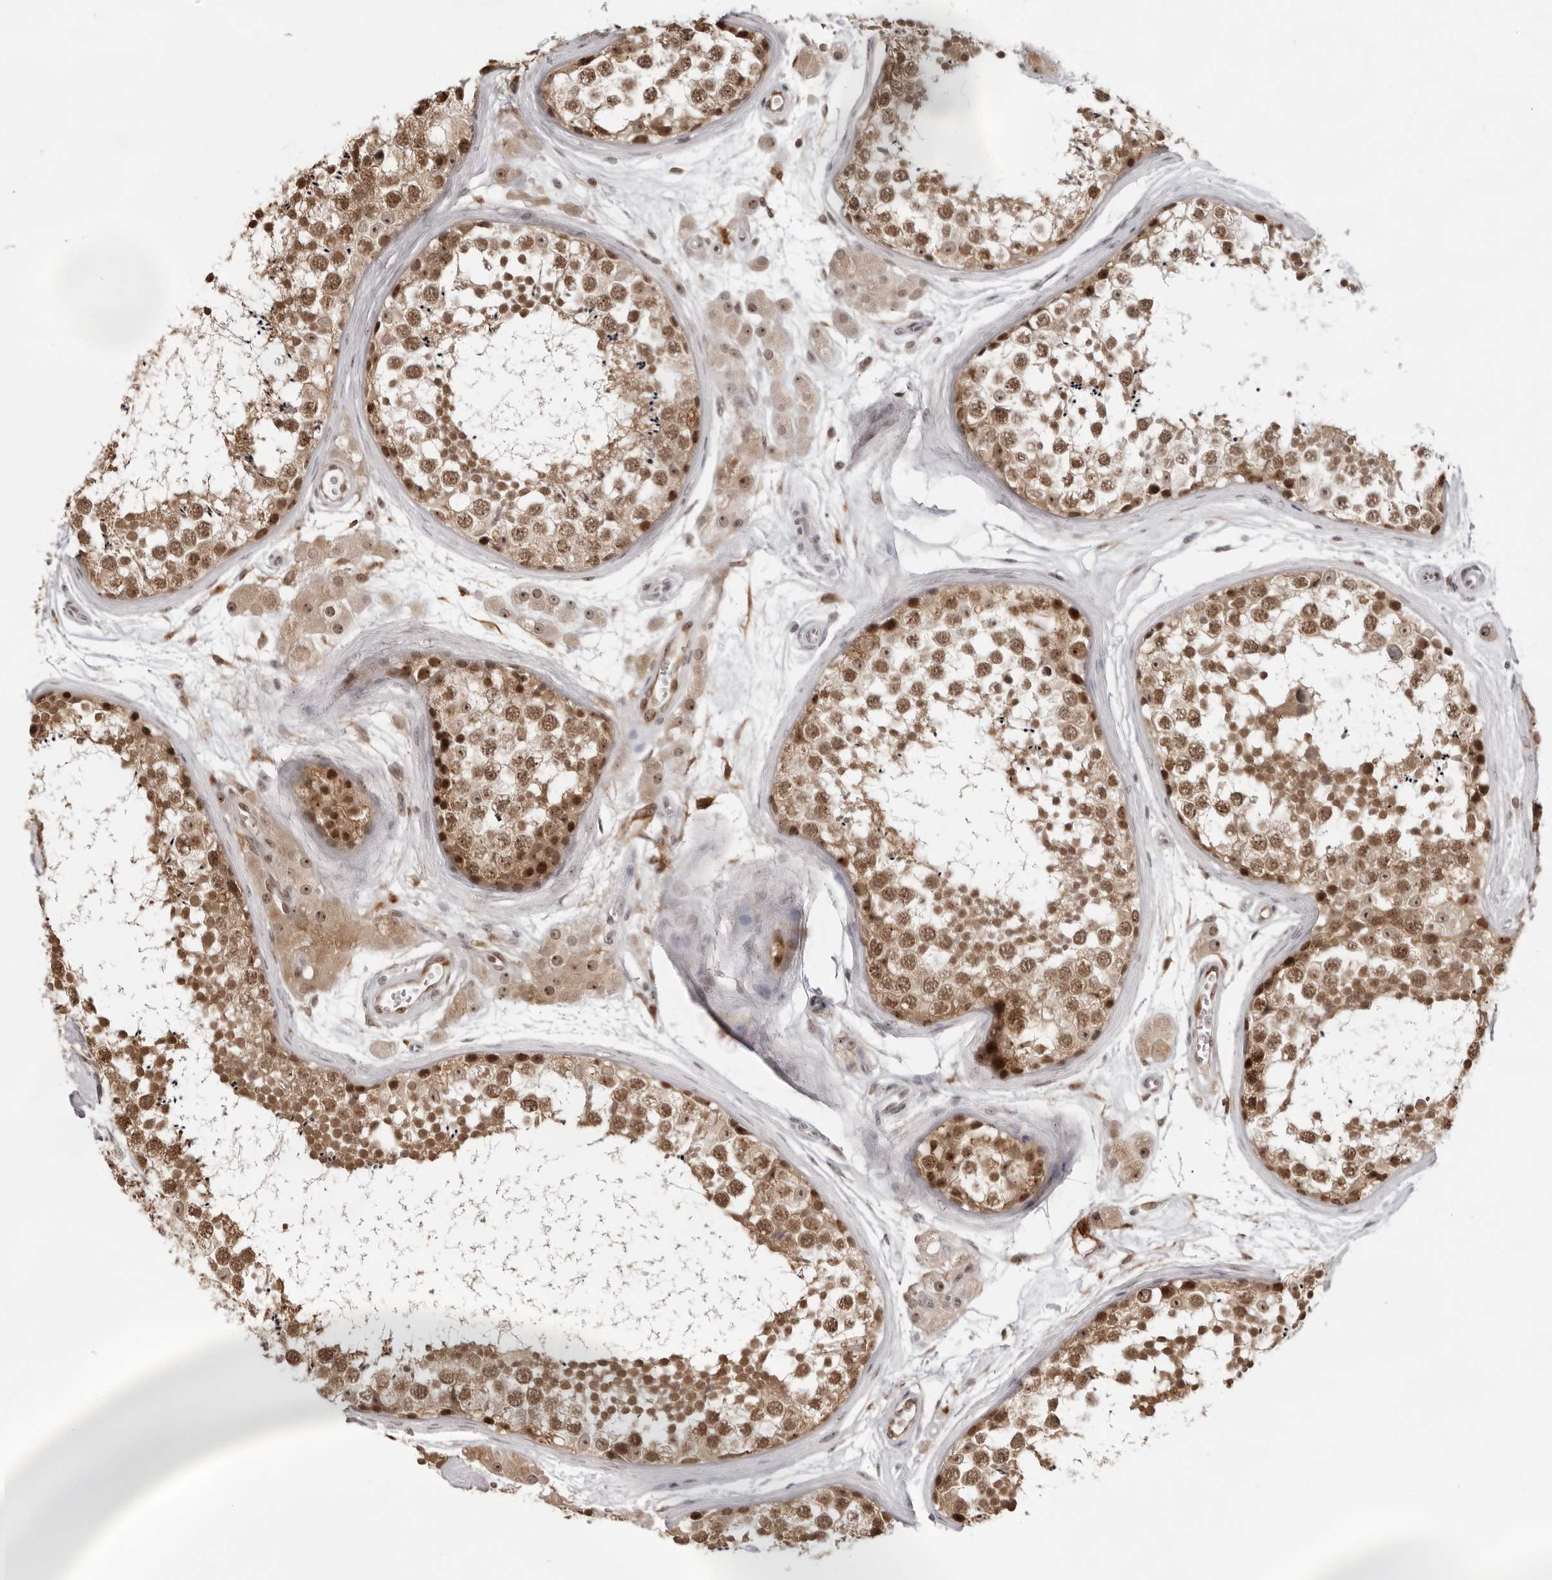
{"staining": {"intensity": "moderate", "quantity": ">75%", "location": "cytoplasmic/membranous,nuclear"}, "tissue": "testis", "cell_type": "Cells in seminiferous ducts", "image_type": "normal", "snomed": [{"axis": "morphology", "description": "Normal tissue, NOS"}, {"axis": "topography", "description": "Testis"}], "caption": "Brown immunohistochemical staining in benign human testis displays moderate cytoplasmic/membranous,nuclear expression in about >75% of cells in seminiferous ducts. The protein of interest is shown in brown color, while the nuclei are stained blue.", "gene": "EXOSC10", "patient": {"sex": "male", "age": 56}}